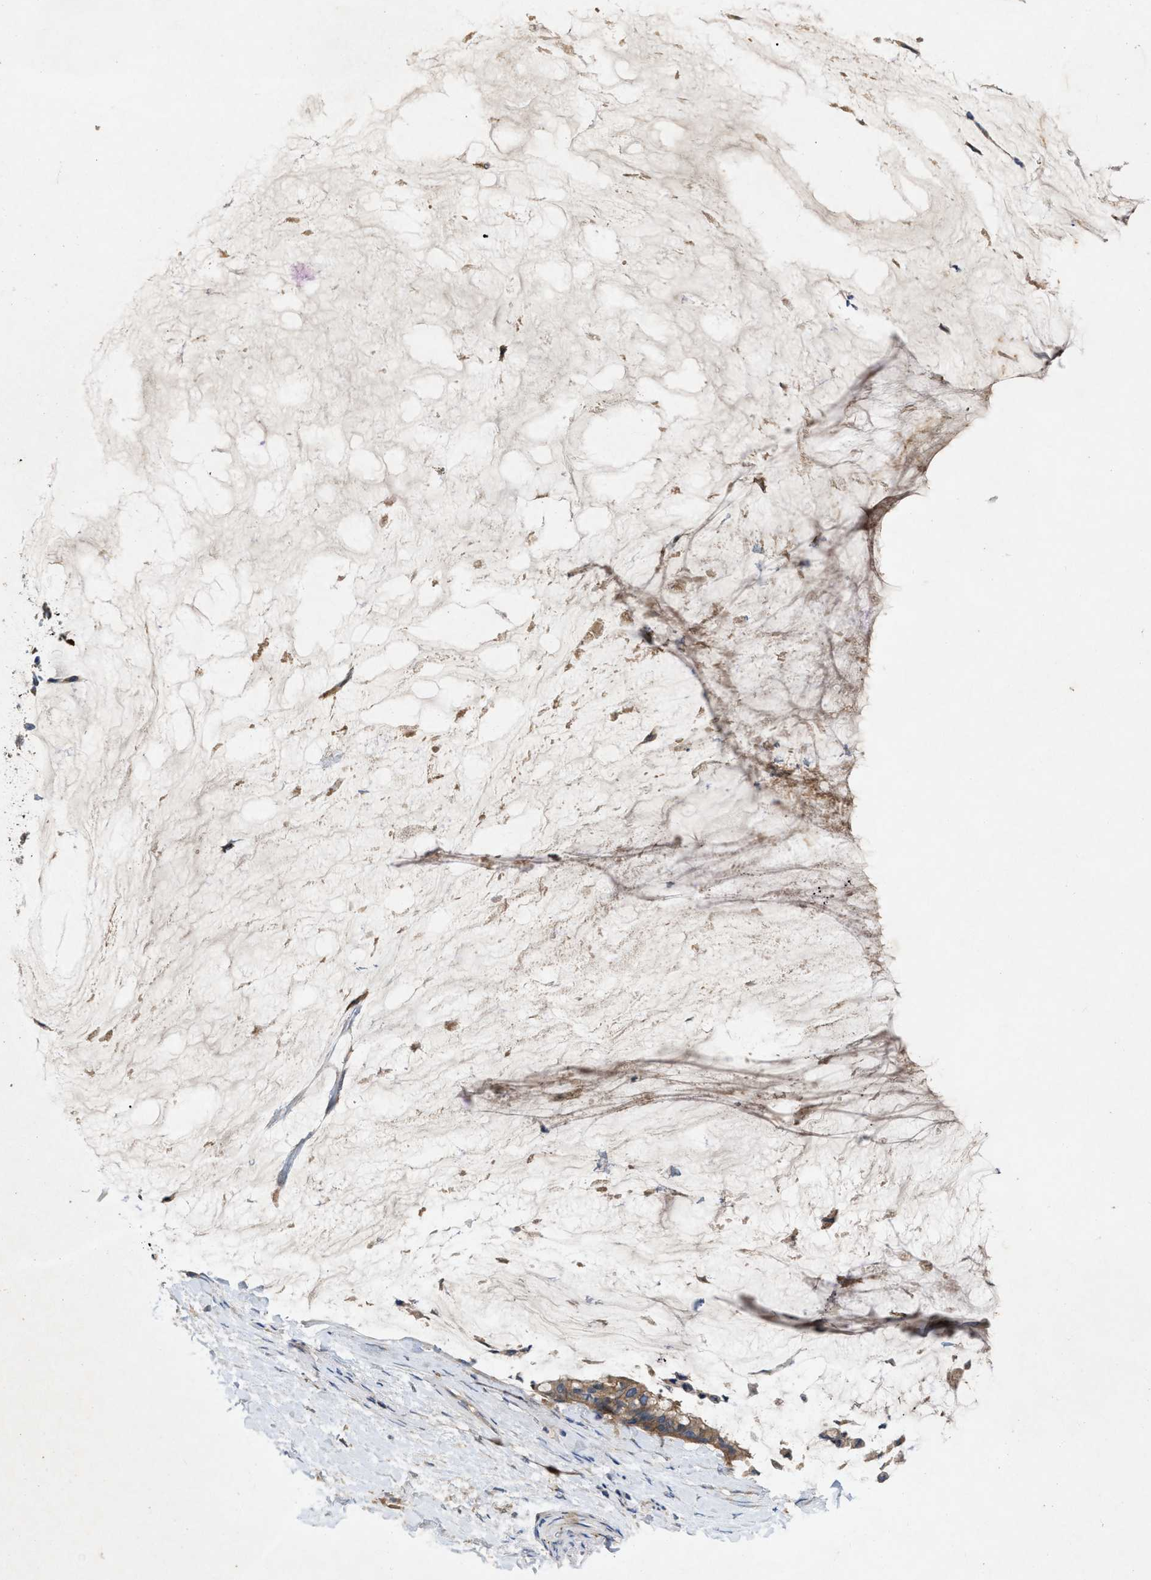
{"staining": {"intensity": "moderate", "quantity": ">75%", "location": "cytoplasmic/membranous"}, "tissue": "pancreatic cancer", "cell_type": "Tumor cells", "image_type": "cancer", "snomed": [{"axis": "morphology", "description": "Adenocarcinoma, NOS"}, {"axis": "topography", "description": "Pancreas"}], "caption": "Protein staining of adenocarcinoma (pancreatic) tissue reveals moderate cytoplasmic/membranous staining in approximately >75% of tumor cells.", "gene": "LPAR2", "patient": {"sex": "male", "age": 41}}